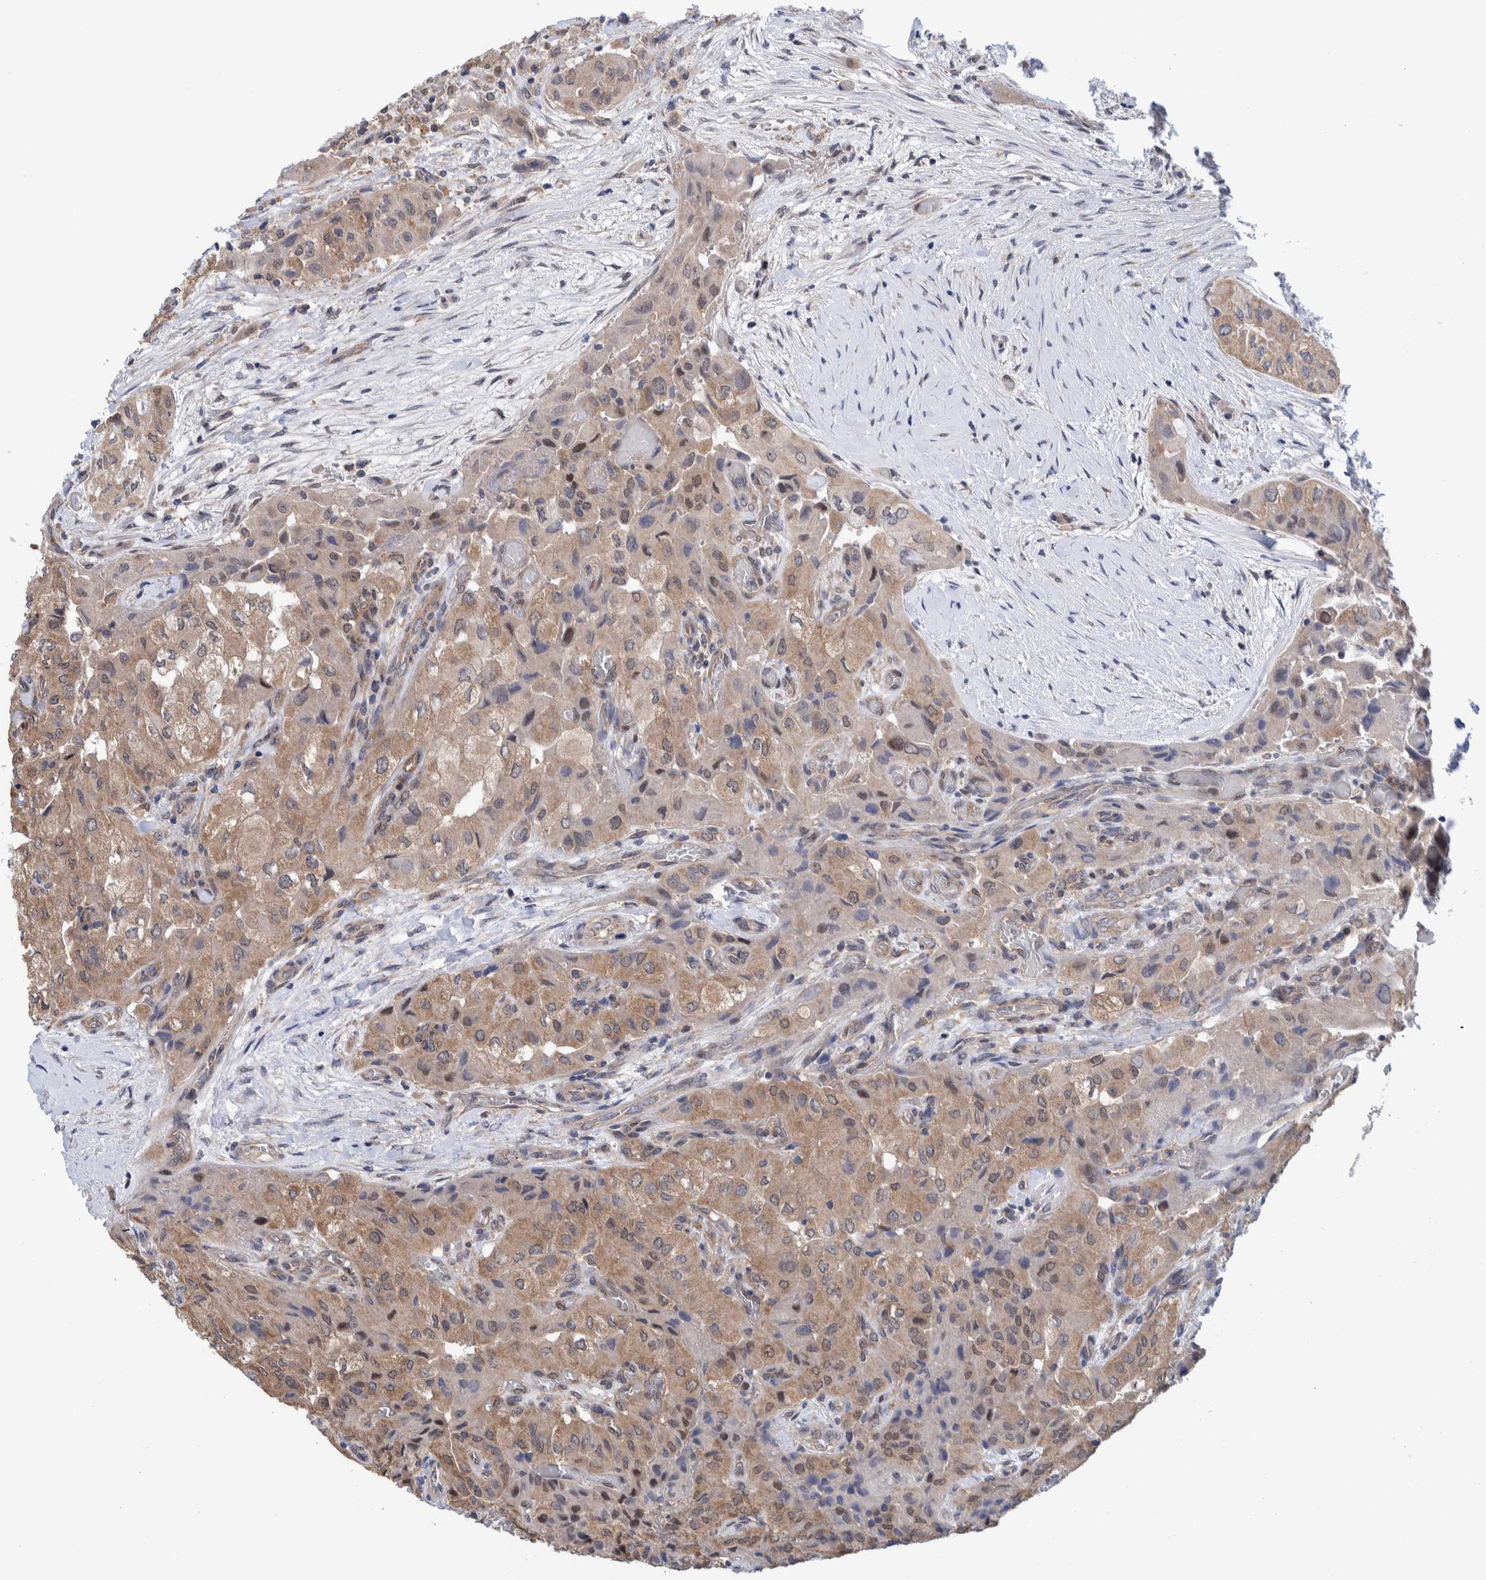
{"staining": {"intensity": "weak", "quantity": ">75%", "location": "cytoplasmic/membranous,nuclear"}, "tissue": "thyroid cancer", "cell_type": "Tumor cells", "image_type": "cancer", "snomed": [{"axis": "morphology", "description": "Papillary adenocarcinoma, NOS"}, {"axis": "topography", "description": "Thyroid gland"}], "caption": "Immunohistochemistry (IHC) of human thyroid cancer exhibits low levels of weak cytoplasmic/membranous and nuclear expression in about >75% of tumor cells.", "gene": "PFAS", "patient": {"sex": "female", "age": 59}}